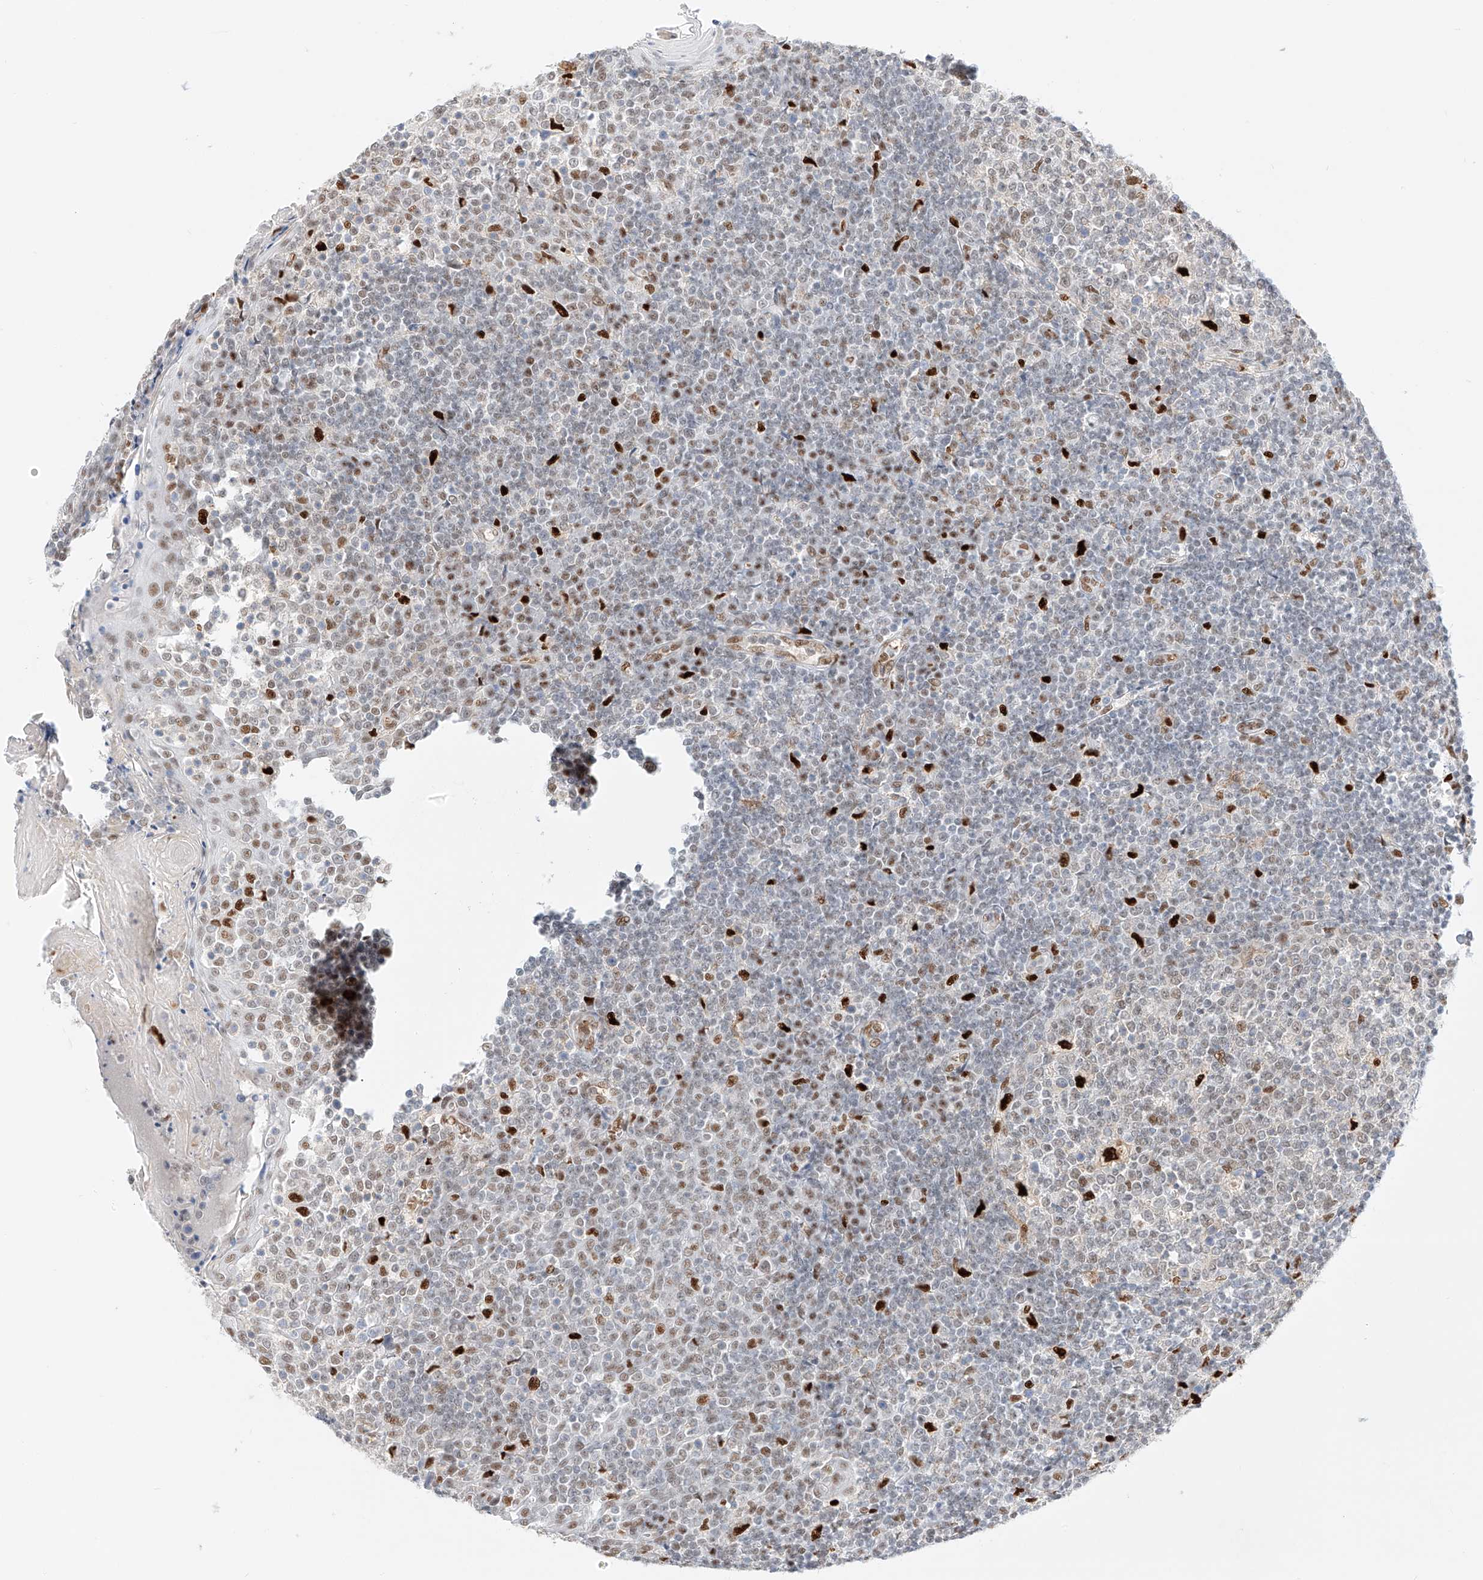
{"staining": {"intensity": "strong", "quantity": "<25%", "location": "nuclear"}, "tissue": "tonsil", "cell_type": "Germinal center cells", "image_type": "normal", "snomed": [{"axis": "morphology", "description": "Normal tissue, NOS"}, {"axis": "topography", "description": "Tonsil"}], "caption": "Immunohistochemical staining of unremarkable tonsil displays medium levels of strong nuclear staining in approximately <25% of germinal center cells. (Stains: DAB (3,3'-diaminobenzidine) in brown, nuclei in blue, Microscopy: brightfield microscopy at high magnification).", "gene": "APIP", "patient": {"sex": "female", "age": 19}}